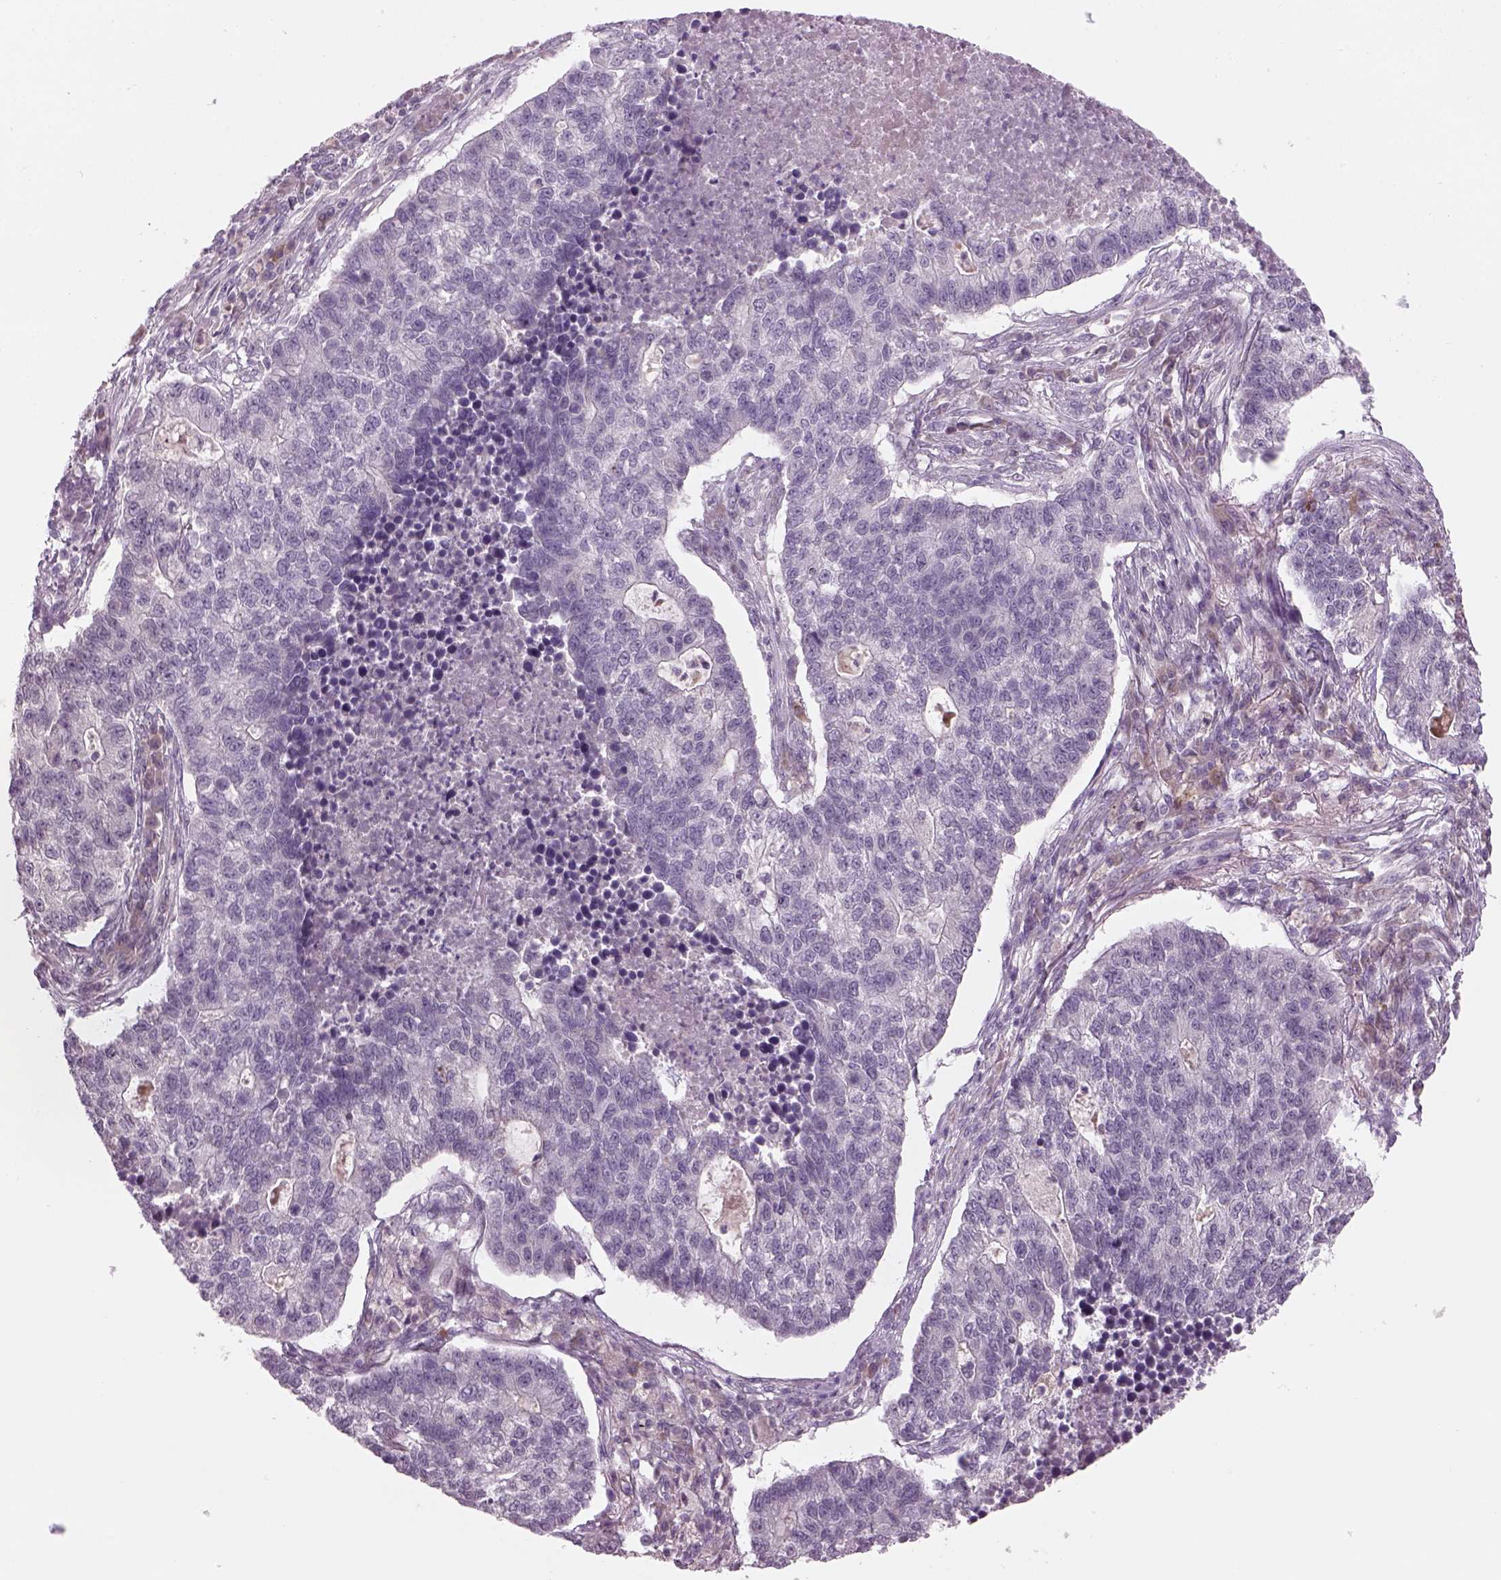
{"staining": {"intensity": "negative", "quantity": "none", "location": "none"}, "tissue": "lung cancer", "cell_type": "Tumor cells", "image_type": "cancer", "snomed": [{"axis": "morphology", "description": "Adenocarcinoma, NOS"}, {"axis": "topography", "description": "Lung"}], "caption": "IHC of lung cancer (adenocarcinoma) shows no positivity in tumor cells.", "gene": "PENK", "patient": {"sex": "male", "age": 57}}